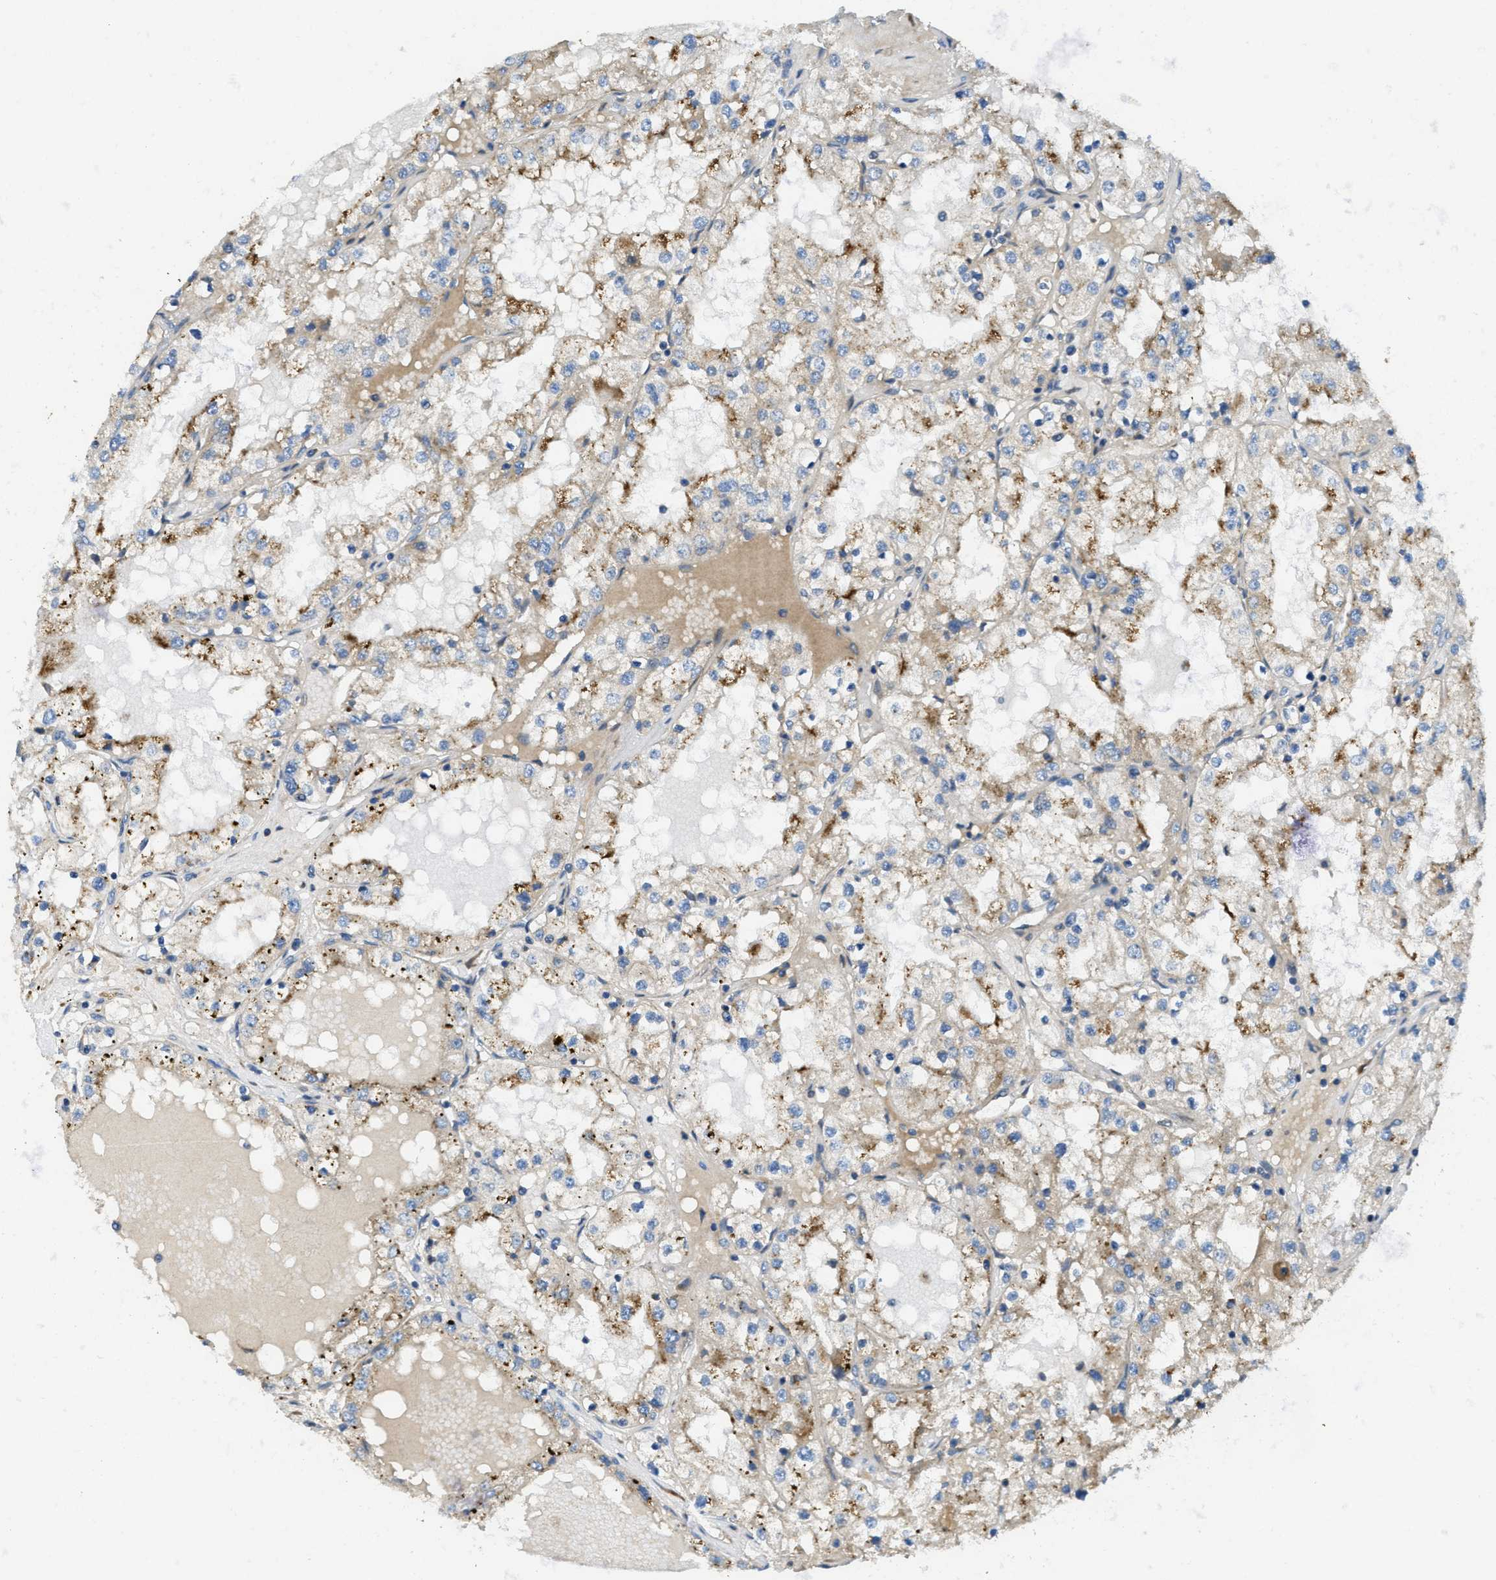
{"staining": {"intensity": "moderate", "quantity": "<25%", "location": "cytoplasmic/membranous"}, "tissue": "renal cancer", "cell_type": "Tumor cells", "image_type": "cancer", "snomed": [{"axis": "morphology", "description": "Adenocarcinoma, NOS"}, {"axis": "topography", "description": "Kidney"}], "caption": "Renal cancer tissue displays moderate cytoplasmic/membranous staining in about <25% of tumor cells, visualized by immunohistochemistry. Nuclei are stained in blue.", "gene": "SSR1", "patient": {"sex": "male", "age": 68}}